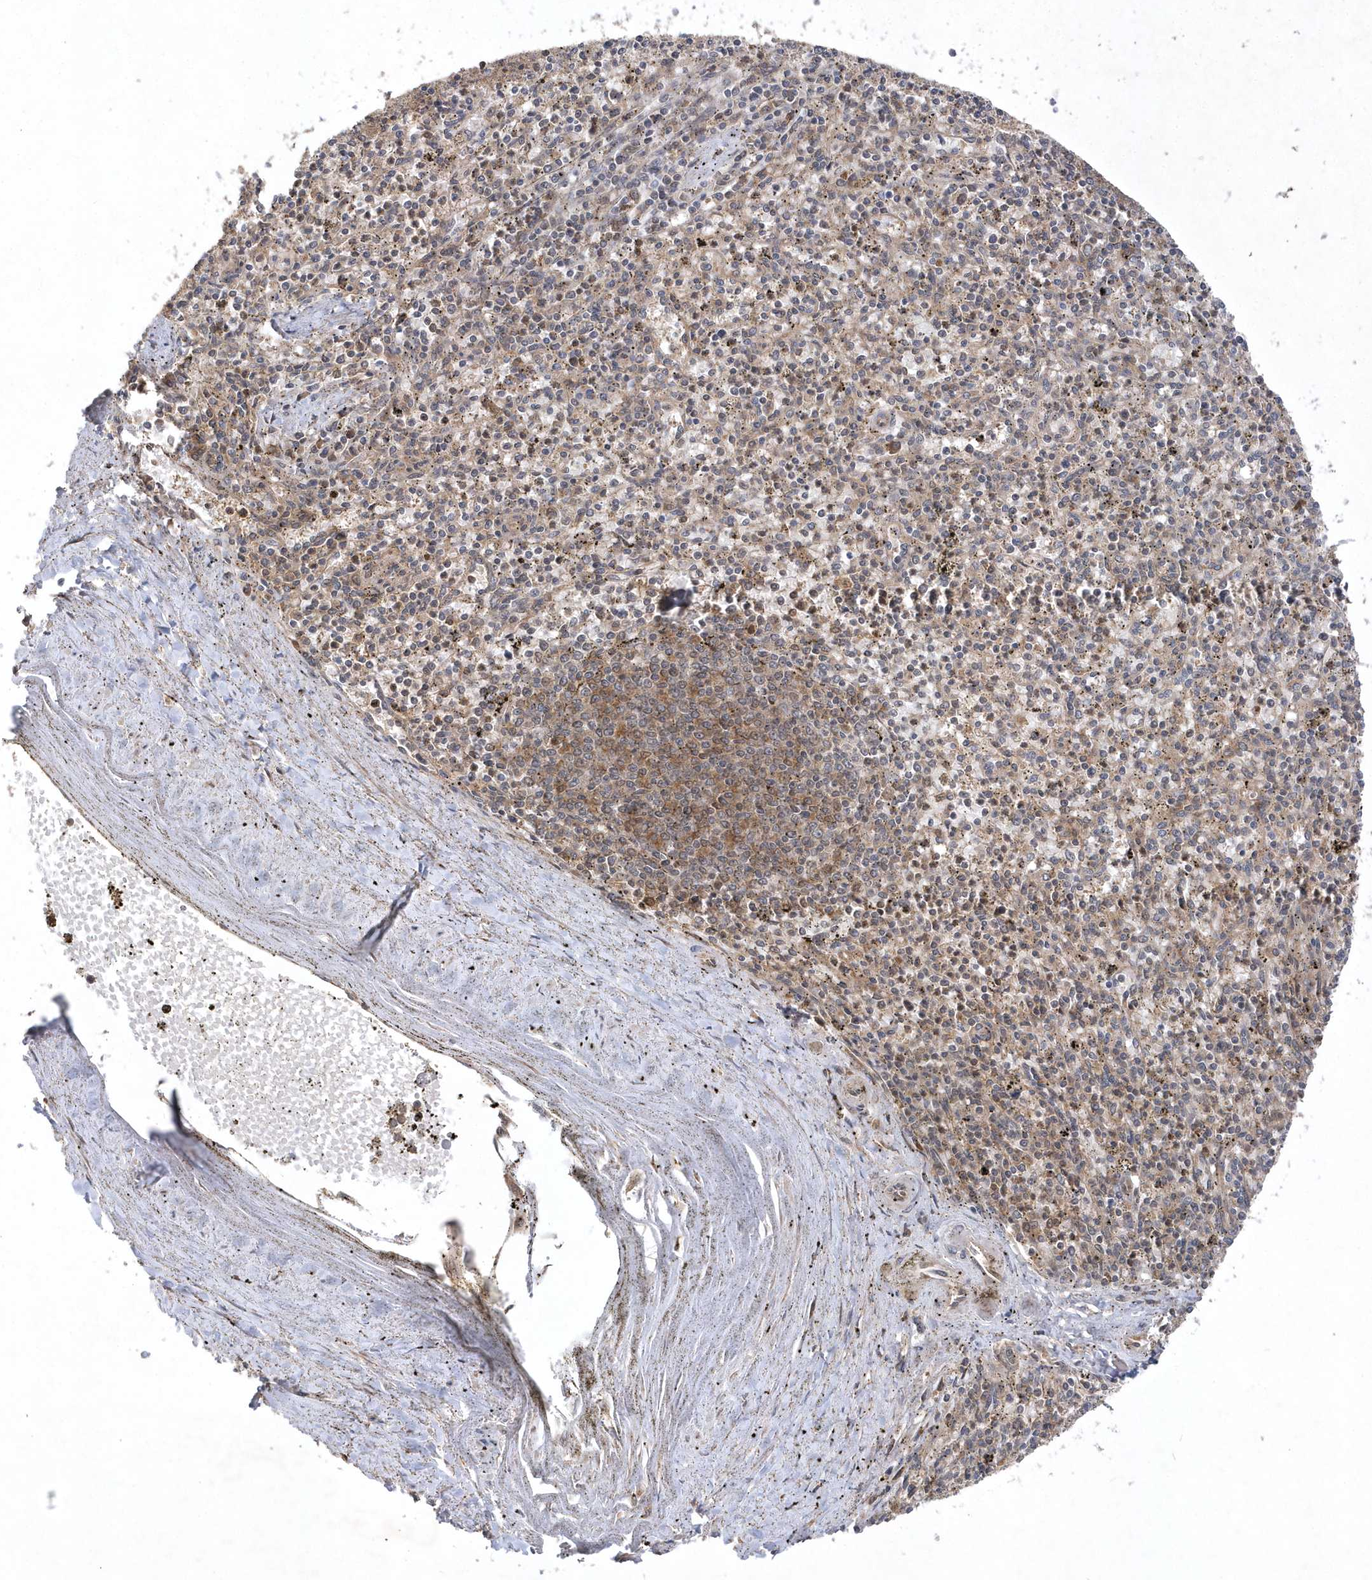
{"staining": {"intensity": "moderate", "quantity": "25%-75%", "location": "cytoplasmic/membranous"}, "tissue": "spleen", "cell_type": "Cells in red pulp", "image_type": "normal", "snomed": [{"axis": "morphology", "description": "Normal tissue, NOS"}, {"axis": "topography", "description": "Spleen"}], "caption": "Cells in red pulp show medium levels of moderate cytoplasmic/membranous positivity in about 25%-75% of cells in normal human spleen.", "gene": "GFM2", "patient": {"sex": "male", "age": 72}}